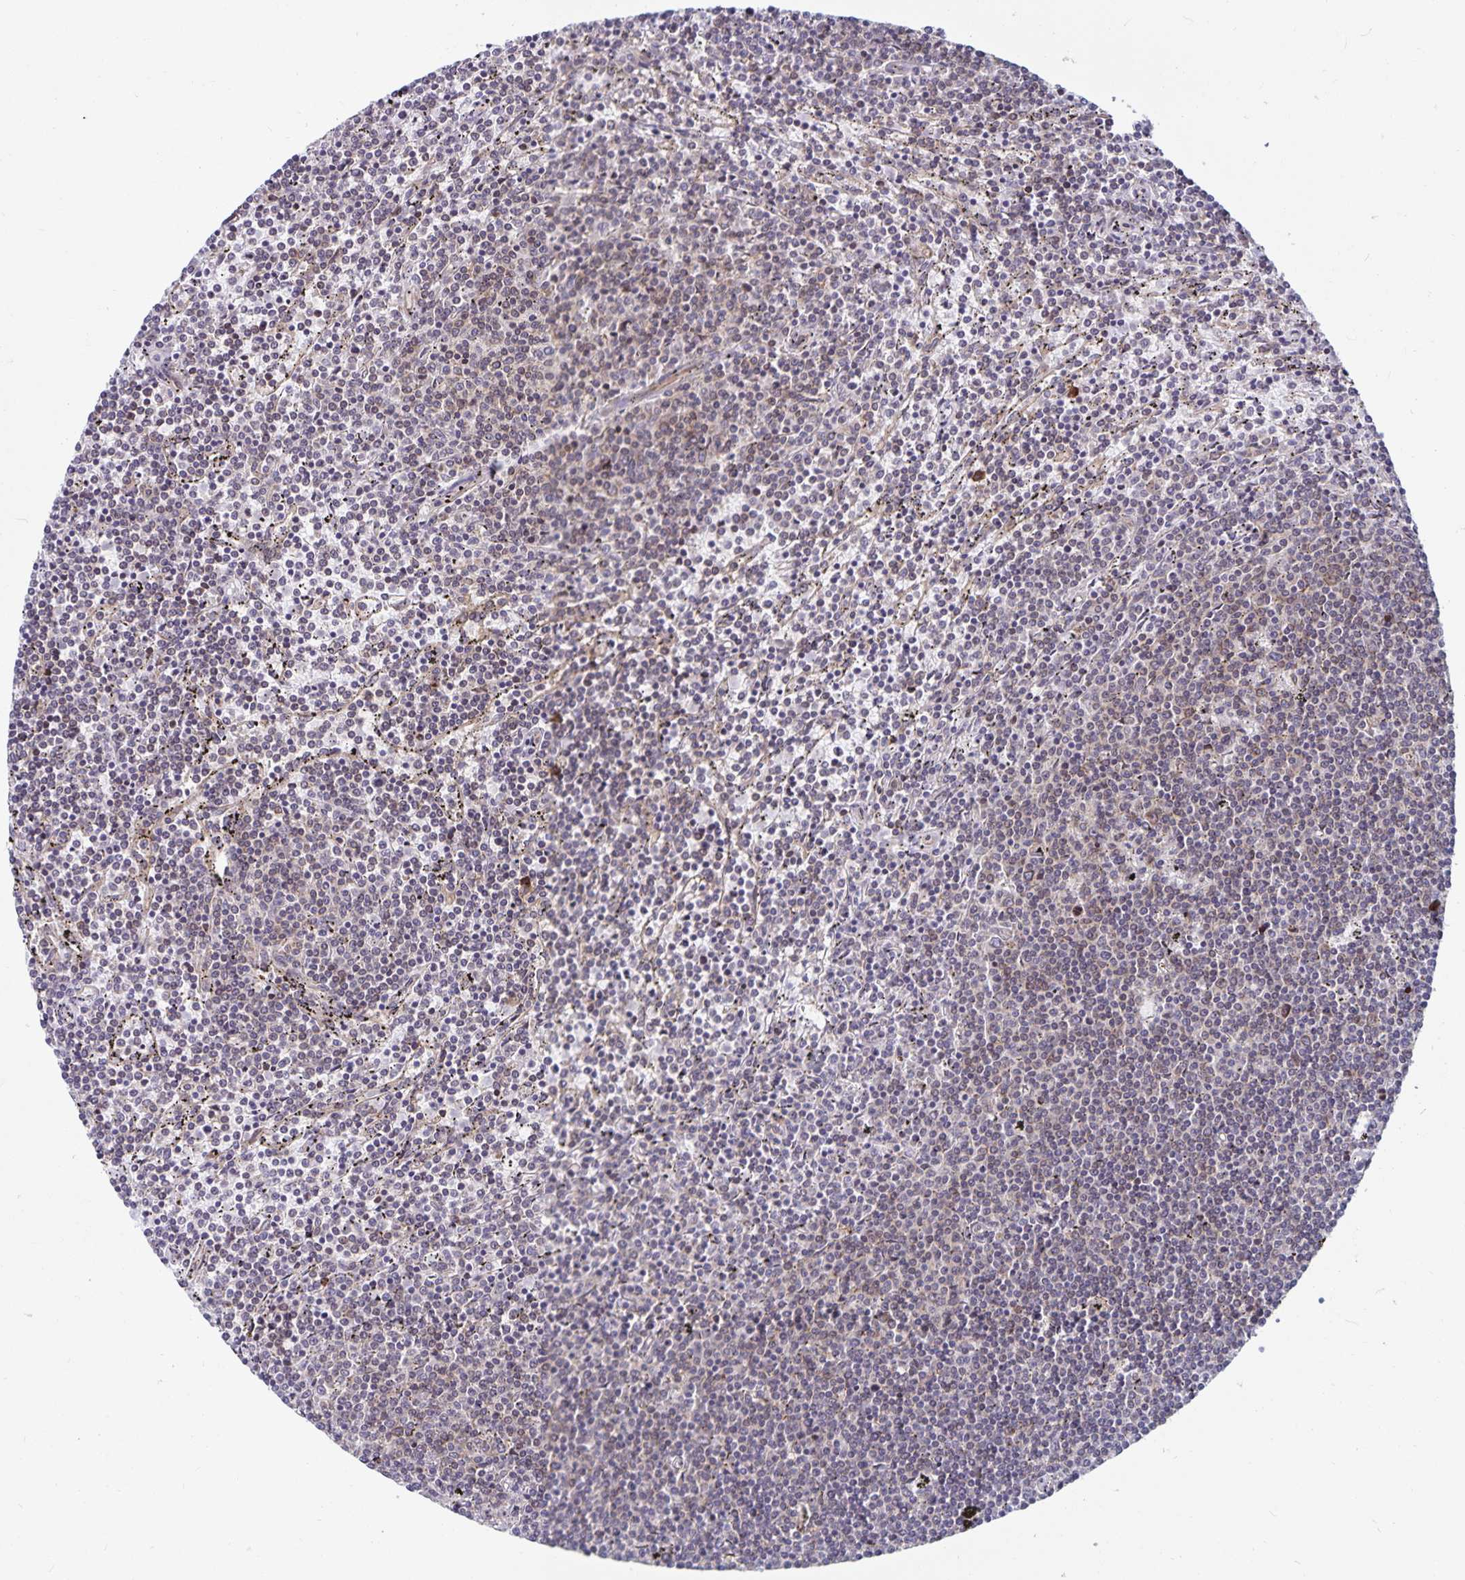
{"staining": {"intensity": "weak", "quantity": "25%-75%", "location": "cytoplasmic/membranous"}, "tissue": "lymphoma", "cell_type": "Tumor cells", "image_type": "cancer", "snomed": [{"axis": "morphology", "description": "Malignant lymphoma, non-Hodgkin's type, Low grade"}, {"axis": "topography", "description": "Spleen"}], "caption": "A photomicrograph showing weak cytoplasmic/membranous expression in about 25%-75% of tumor cells in malignant lymphoma, non-Hodgkin's type (low-grade), as visualized by brown immunohistochemical staining.", "gene": "SEC62", "patient": {"sex": "female", "age": 50}}